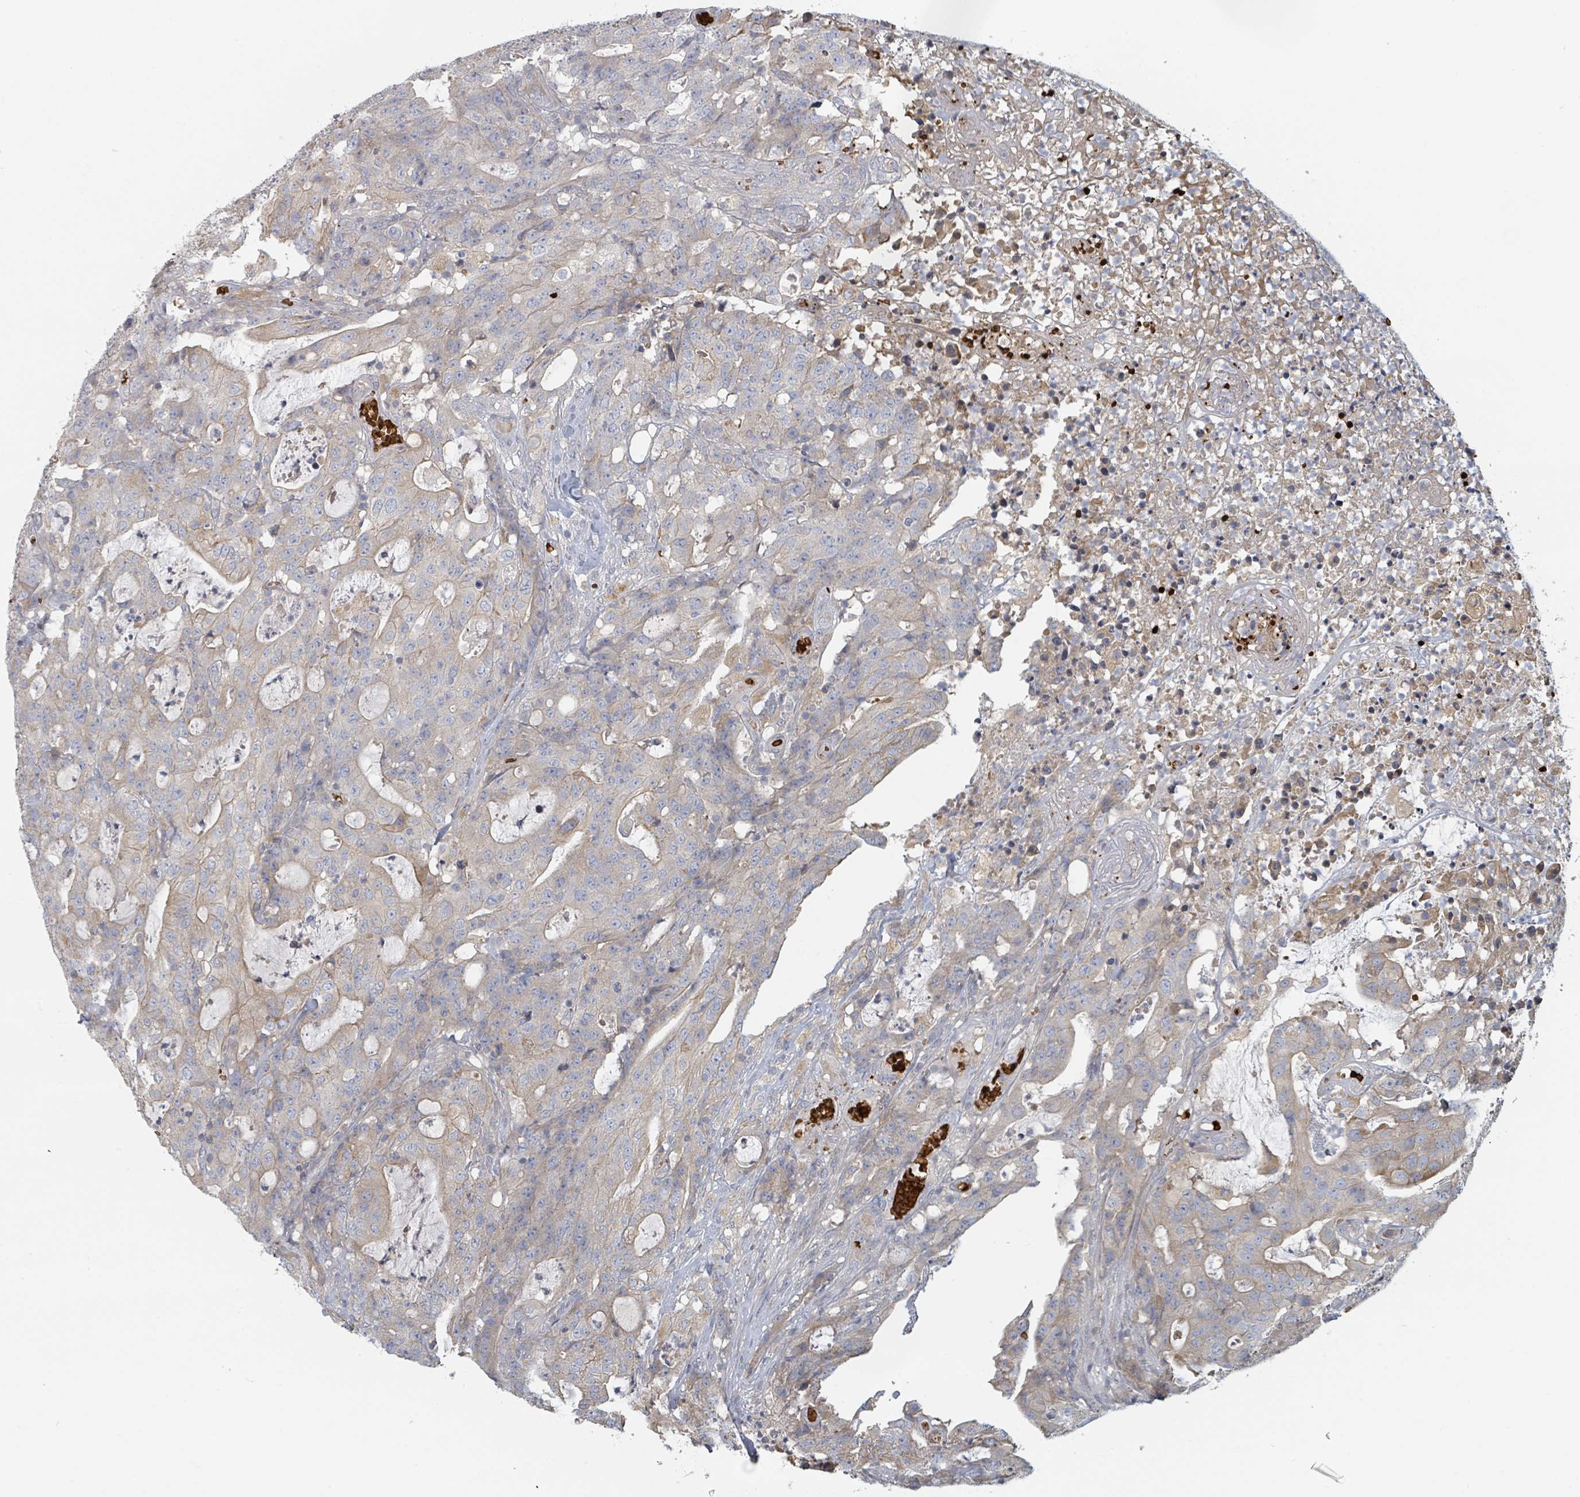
{"staining": {"intensity": "weak", "quantity": "25%-75%", "location": "cytoplasmic/membranous"}, "tissue": "colorectal cancer", "cell_type": "Tumor cells", "image_type": "cancer", "snomed": [{"axis": "morphology", "description": "Adenocarcinoma, NOS"}, {"axis": "topography", "description": "Colon"}], "caption": "Immunohistochemistry (IHC) histopathology image of colorectal adenocarcinoma stained for a protein (brown), which shows low levels of weak cytoplasmic/membranous expression in approximately 25%-75% of tumor cells.", "gene": "TRPC4AP", "patient": {"sex": "male", "age": 83}}